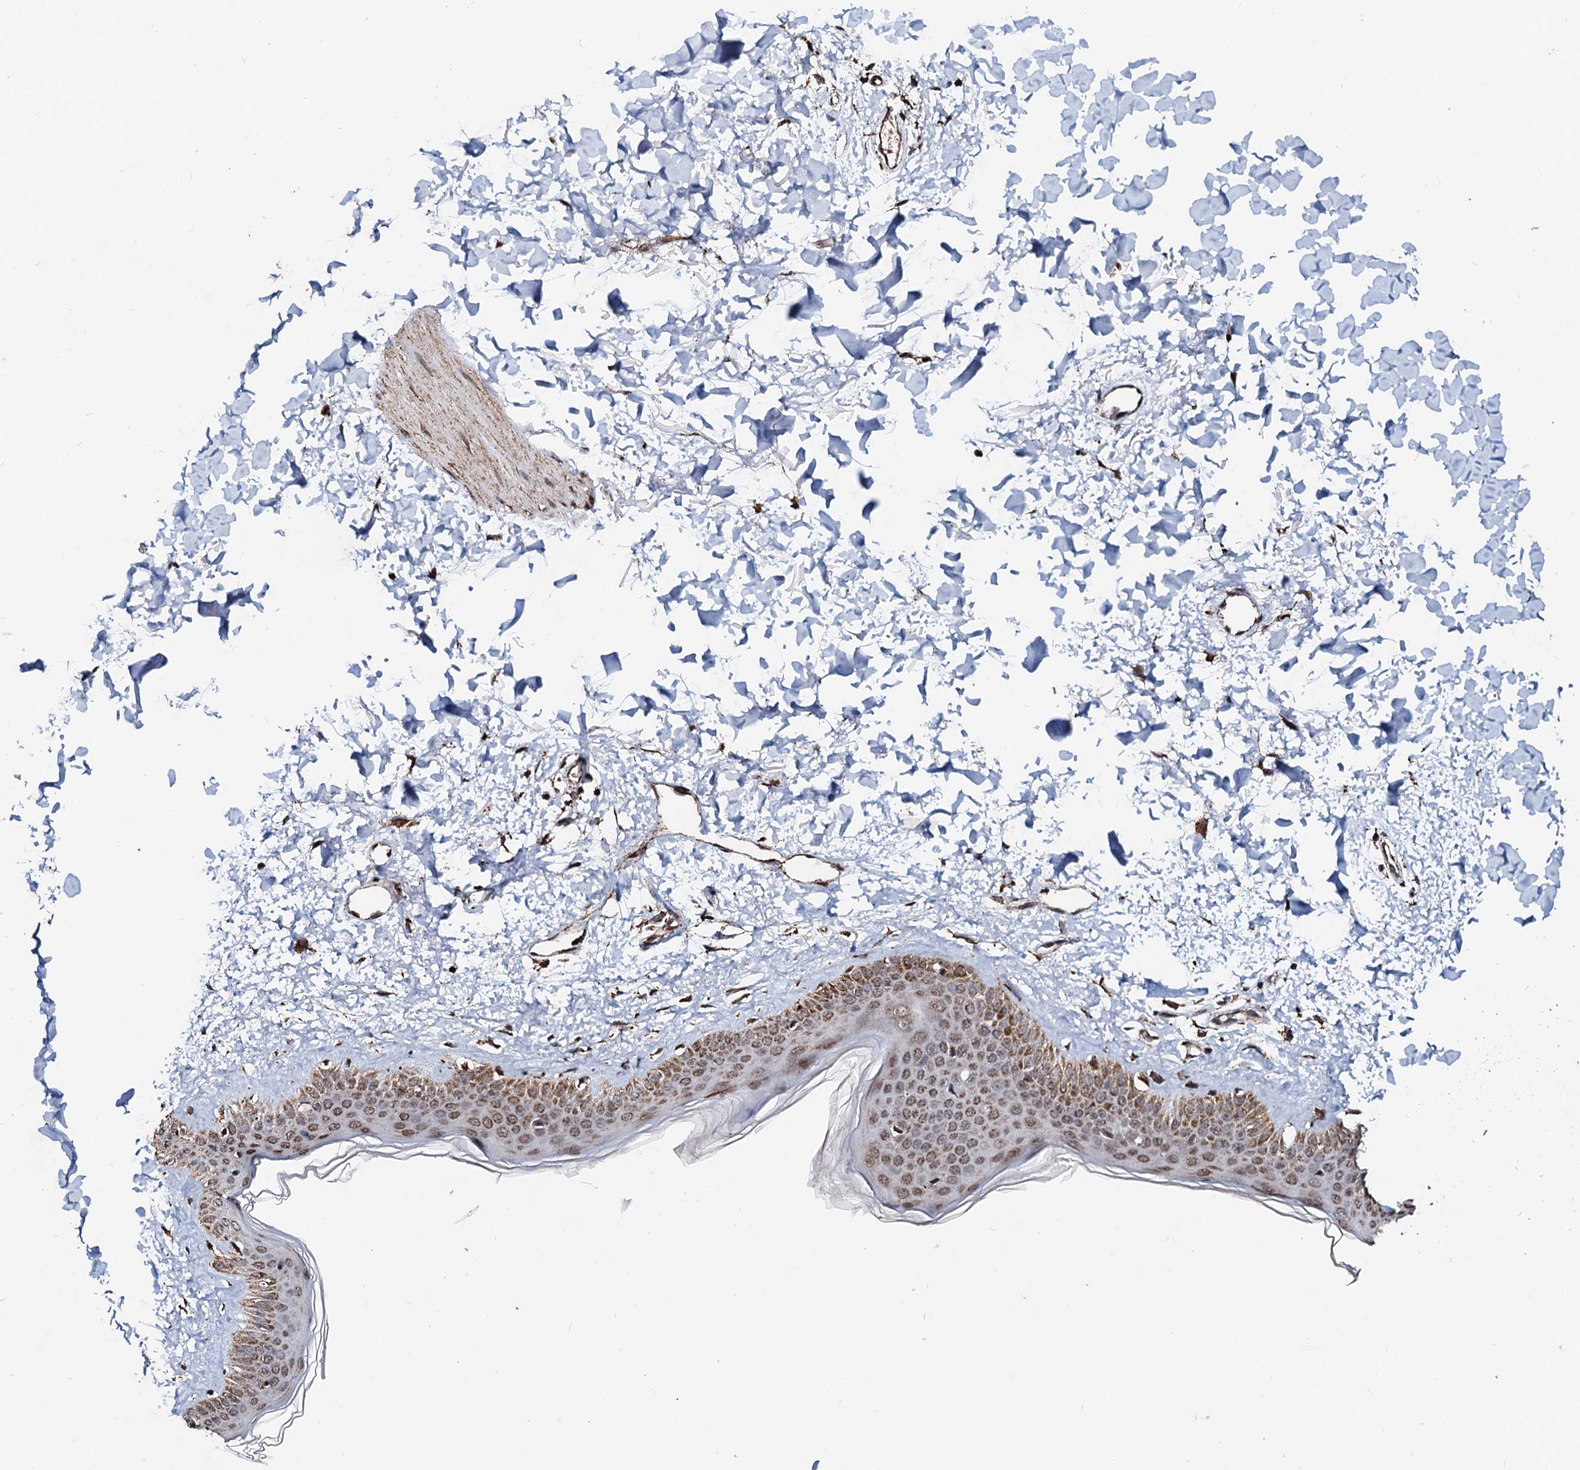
{"staining": {"intensity": "strong", "quantity": ">75%", "location": "cytoplasmic/membranous"}, "tissue": "skin", "cell_type": "Fibroblasts", "image_type": "normal", "snomed": [{"axis": "morphology", "description": "Normal tissue, NOS"}, {"axis": "topography", "description": "Skin"}], "caption": "Immunohistochemical staining of benign skin exhibits high levels of strong cytoplasmic/membranous positivity in approximately >75% of fibroblasts. Ihc stains the protein in brown and the nuclei are stained blue.", "gene": "SECISBP2L", "patient": {"sex": "female", "age": 58}}